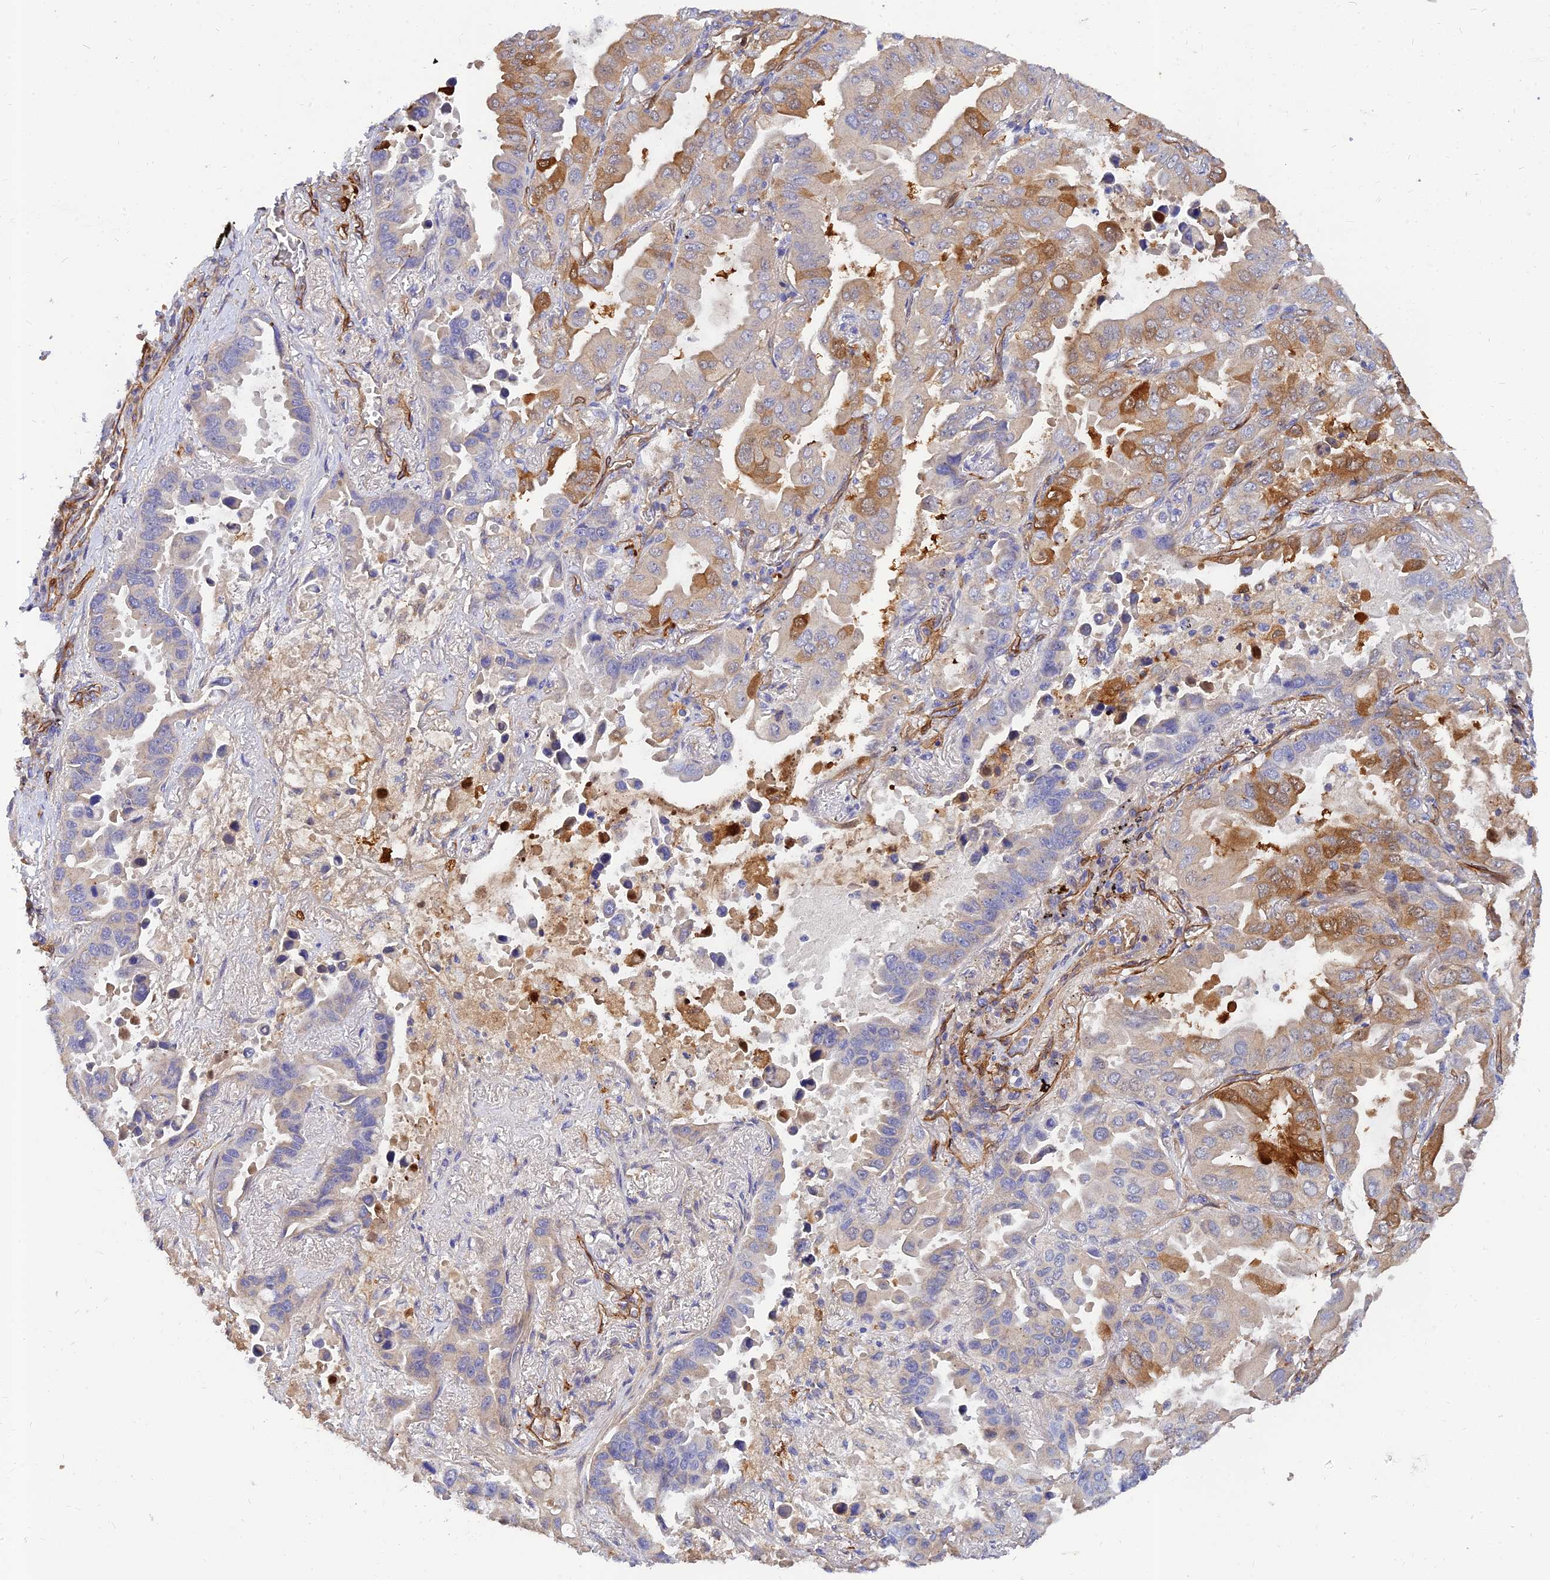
{"staining": {"intensity": "moderate", "quantity": "<25%", "location": "cytoplasmic/membranous"}, "tissue": "lung cancer", "cell_type": "Tumor cells", "image_type": "cancer", "snomed": [{"axis": "morphology", "description": "Adenocarcinoma, NOS"}, {"axis": "topography", "description": "Lung"}], "caption": "Immunohistochemistry photomicrograph of lung adenocarcinoma stained for a protein (brown), which reveals low levels of moderate cytoplasmic/membranous positivity in approximately <25% of tumor cells.", "gene": "MRPL35", "patient": {"sex": "male", "age": 64}}